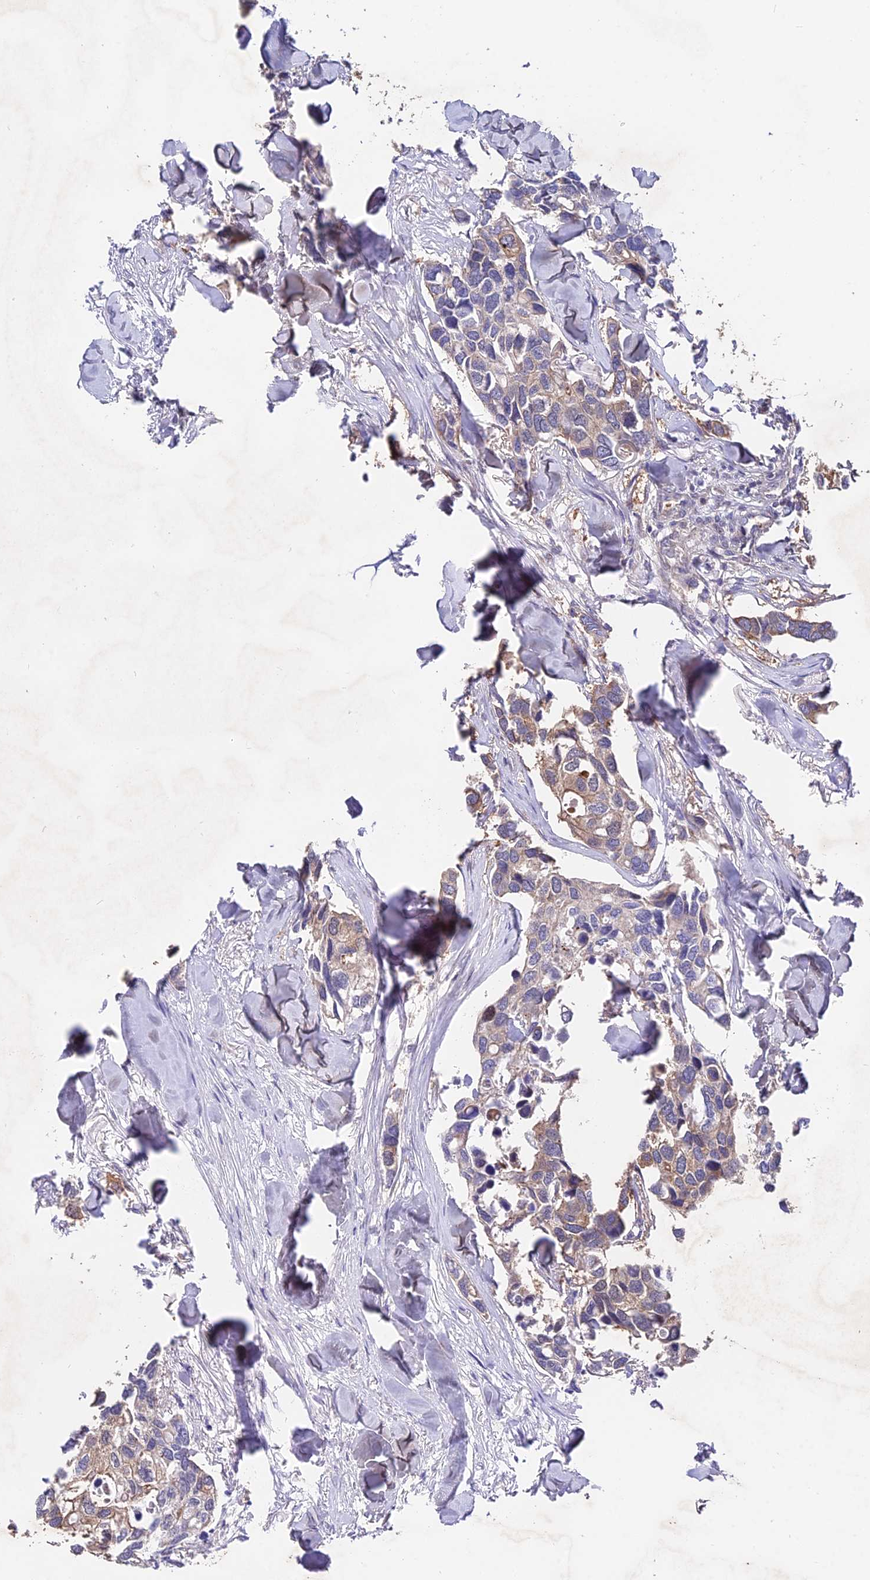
{"staining": {"intensity": "moderate", "quantity": "25%-75%", "location": "cytoplasmic/membranous"}, "tissue": "breast cancer", "cell_type": "Tumor cells", "image_type": "cancer", "snomed": [{"axis": "morphology", "description": "Duct carcinoma"}, {"axis": "topography", "description": "Breast"}], "caption": "Immunohistochemical staining of breast cancer exhibits moderate cytoplasmic/membranous protein positivity in approximately 25%-75% of tumor cells. (Stains: DAB in brown, nuclei in blue, Microscopy: brightfield microscopy at high magnification).", "gene": "INPP4A", "patient": {"sex": "female", "age": 83}}